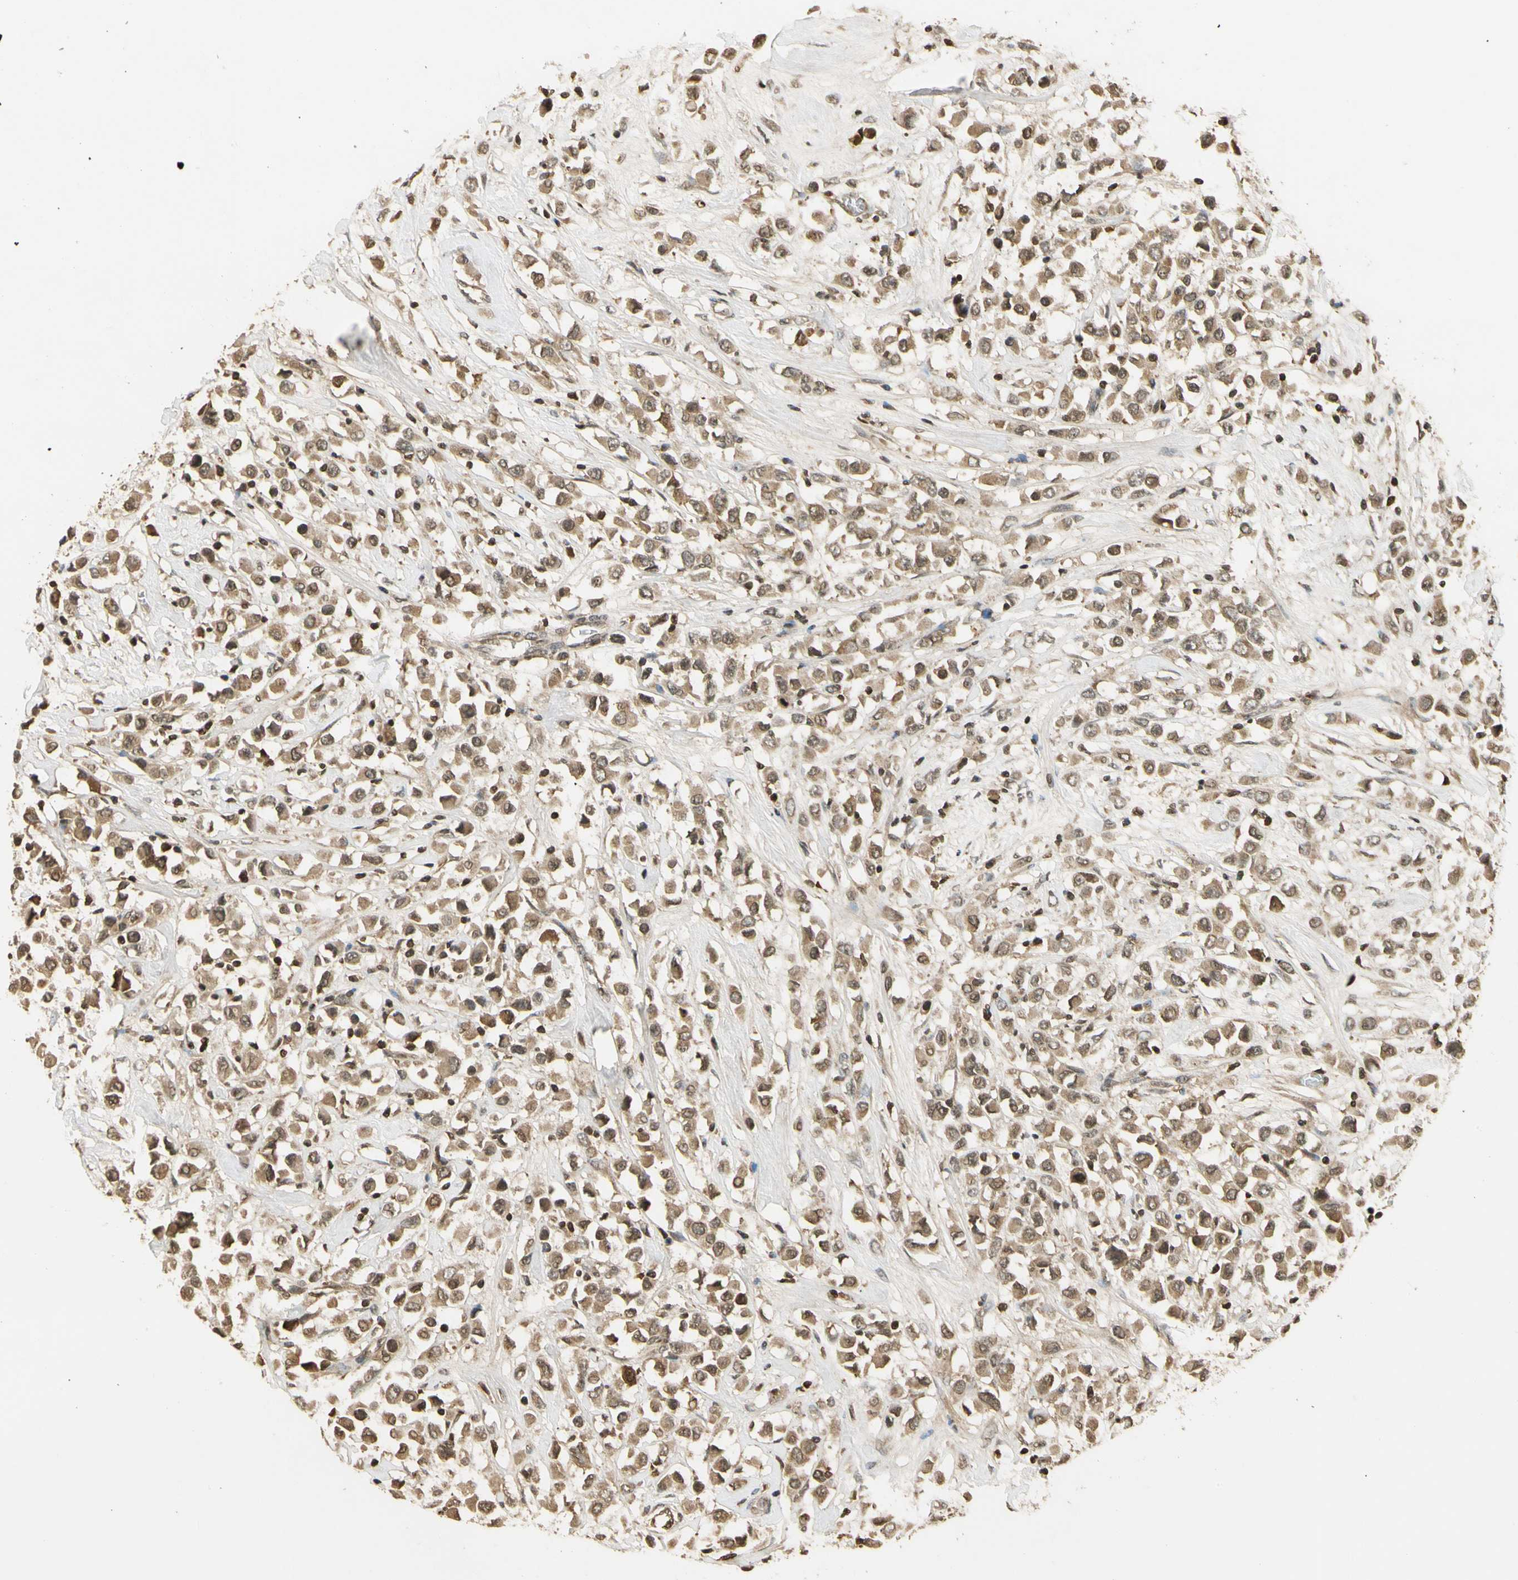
{"staining": {"intensity": "moderate", "quantity": ">75%", "location": "cytoplasmic/membranous"}, "tissue": "breast cancer", "cell_type": "Tumor cells", "image_type": "cancer", "snomed": [{"axis": "morphology", "description": "Duct carcinoma"}, {"axis": "topography", "description": "Breast"}], "caption": "IHC micrograph of neoplastic tissue: breast cancer (invasive ductal carcinoma) stained using IHC displays medium levels of moderate protein expression localized specifically in the cytoplasmic/membranous of tumor cells, appearing as a cytoplasmic/membranous brown color.", "gene": "SOD1", "patient": {"sex": "female", "age": 61}}